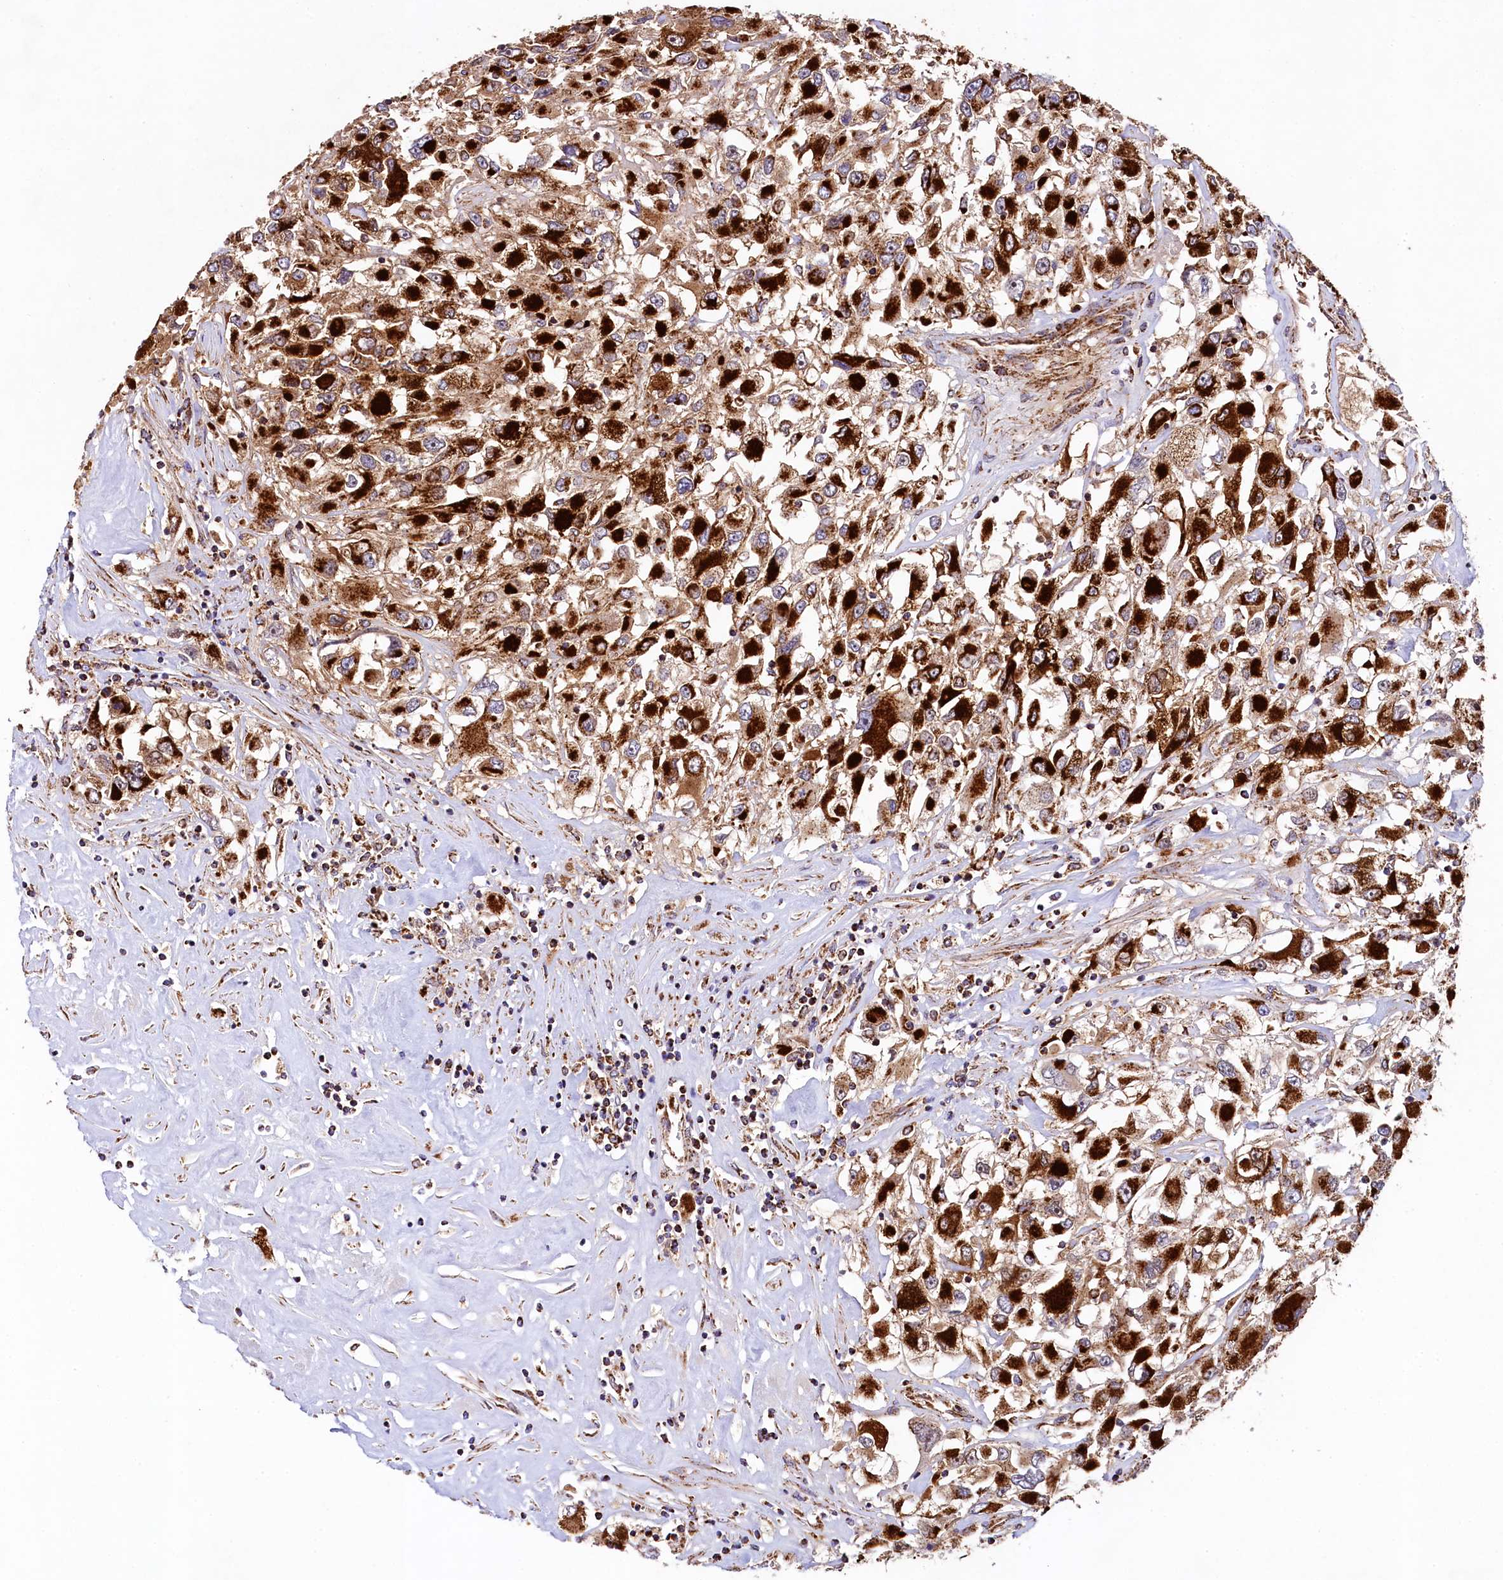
{"staining": {"intensity": "strong", "quantity": ">75%", "location": "cytoplasmic/membranous"}, "tissue": "renal cancer", "cell_type": "Tumor cells", "image_type": "cancer", "snomed": [{"axis": "morphology", "description": "Adenocarcinoma, NOS"}, {"axis": "topography", "description": "Kidney"}], "caption": "About >75% of tumor cells in human adenocarcinoma (renal) show strong cytoplasmic/membranous protein positivity as visualized by brown immunohistochemical staining.", "gene": "CLYBL", "patient": {"sex": "female", "age": 52}}